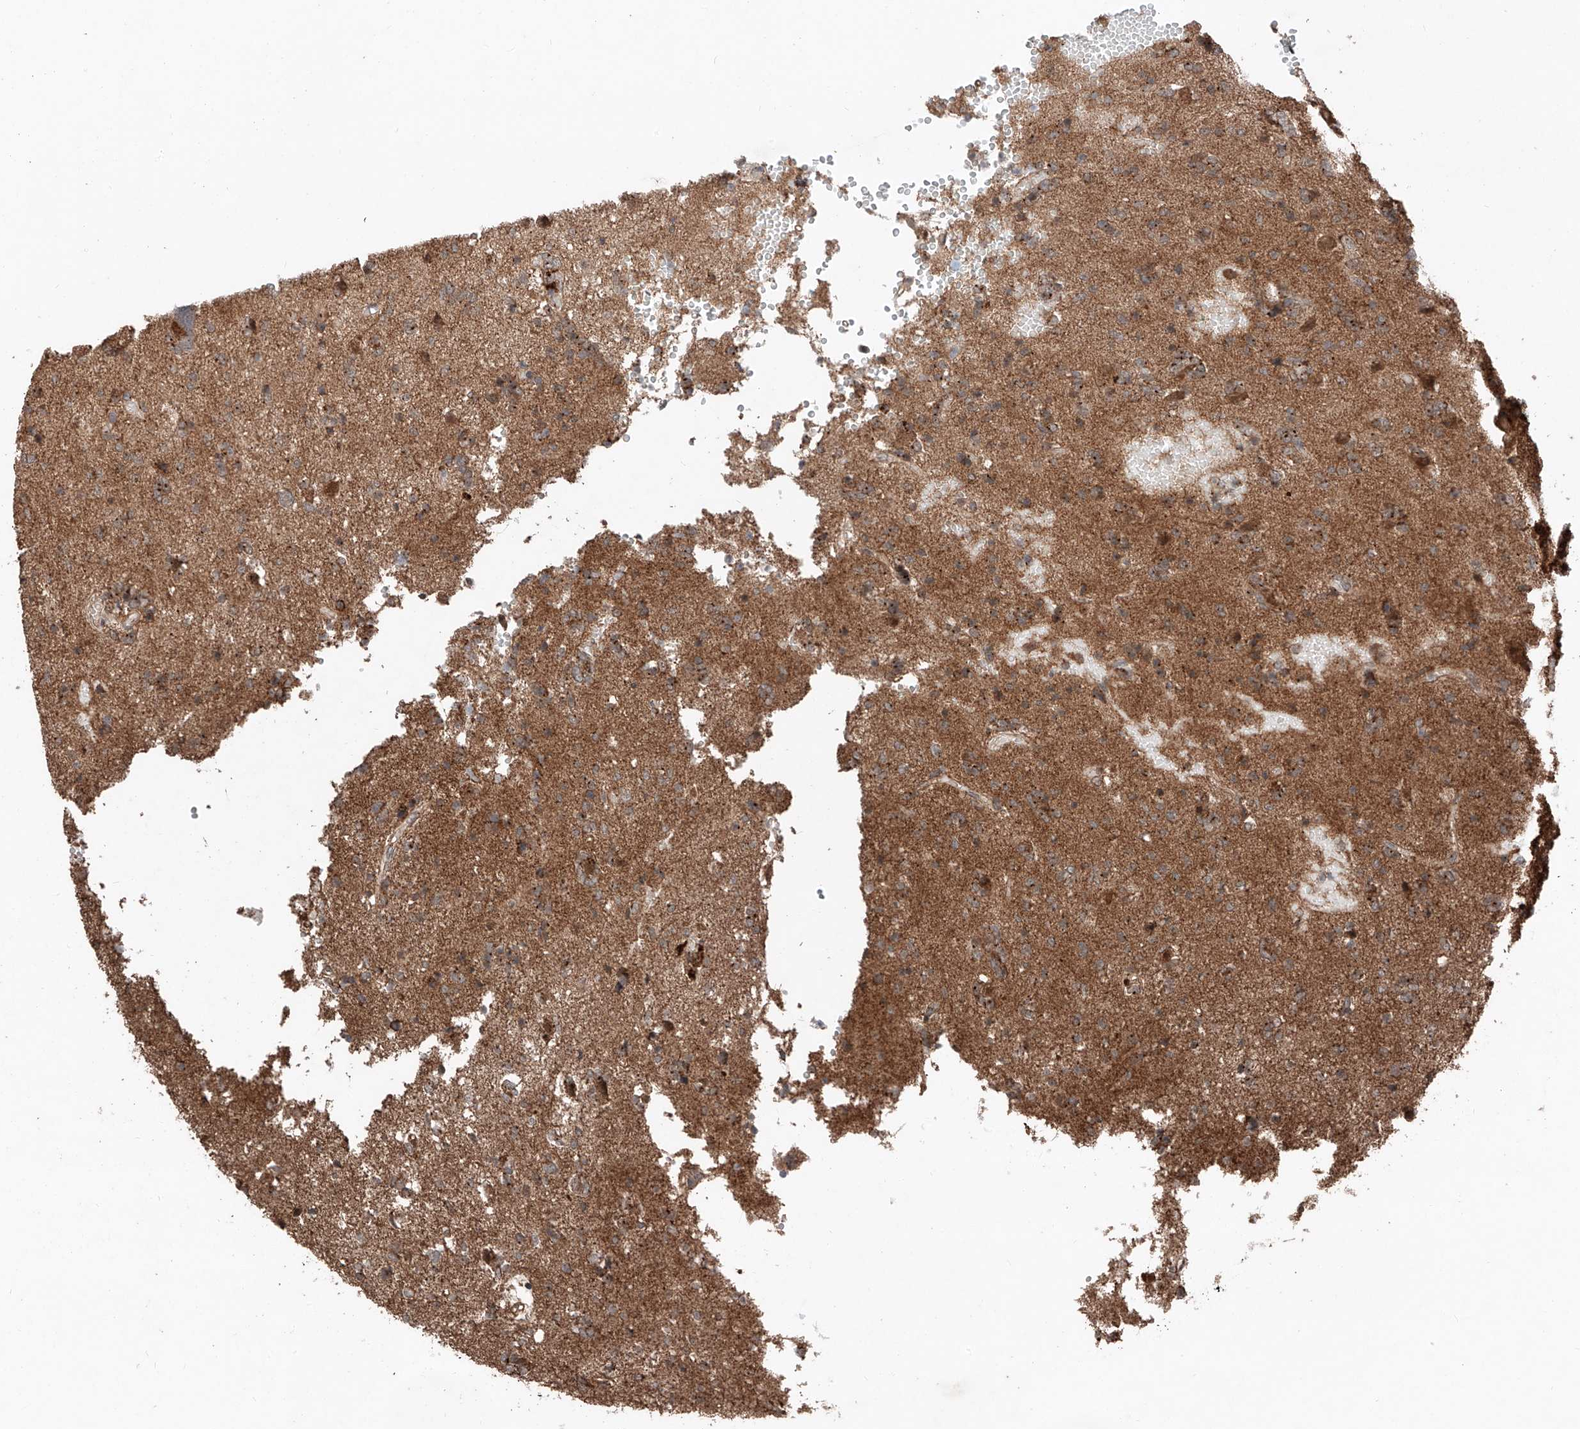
{"staining": {"intensity": "moderate", "quantity": "25%-75%", "location": "cytoplasmic/membranous"}, "tissue": "glioma", "cell_type": "Tumor cells", "image_type": "cancer", "snomed": [{"axis": "morphology", "description": "Glioma, malignant, High grade"}, {"axis": "topography", "description": "Brain"}], "caption": "A brown stain highlights moderate cytoplasmic/membranous positivity of a protein in human malignant high-grade glioma tumor cells. Immunohistochemistry (ihc) stains the protein of interest in brown and the nuclei are stained blue.", "gene": "ZSCAN29", "patient": {"sex": "female", "age": 59}}